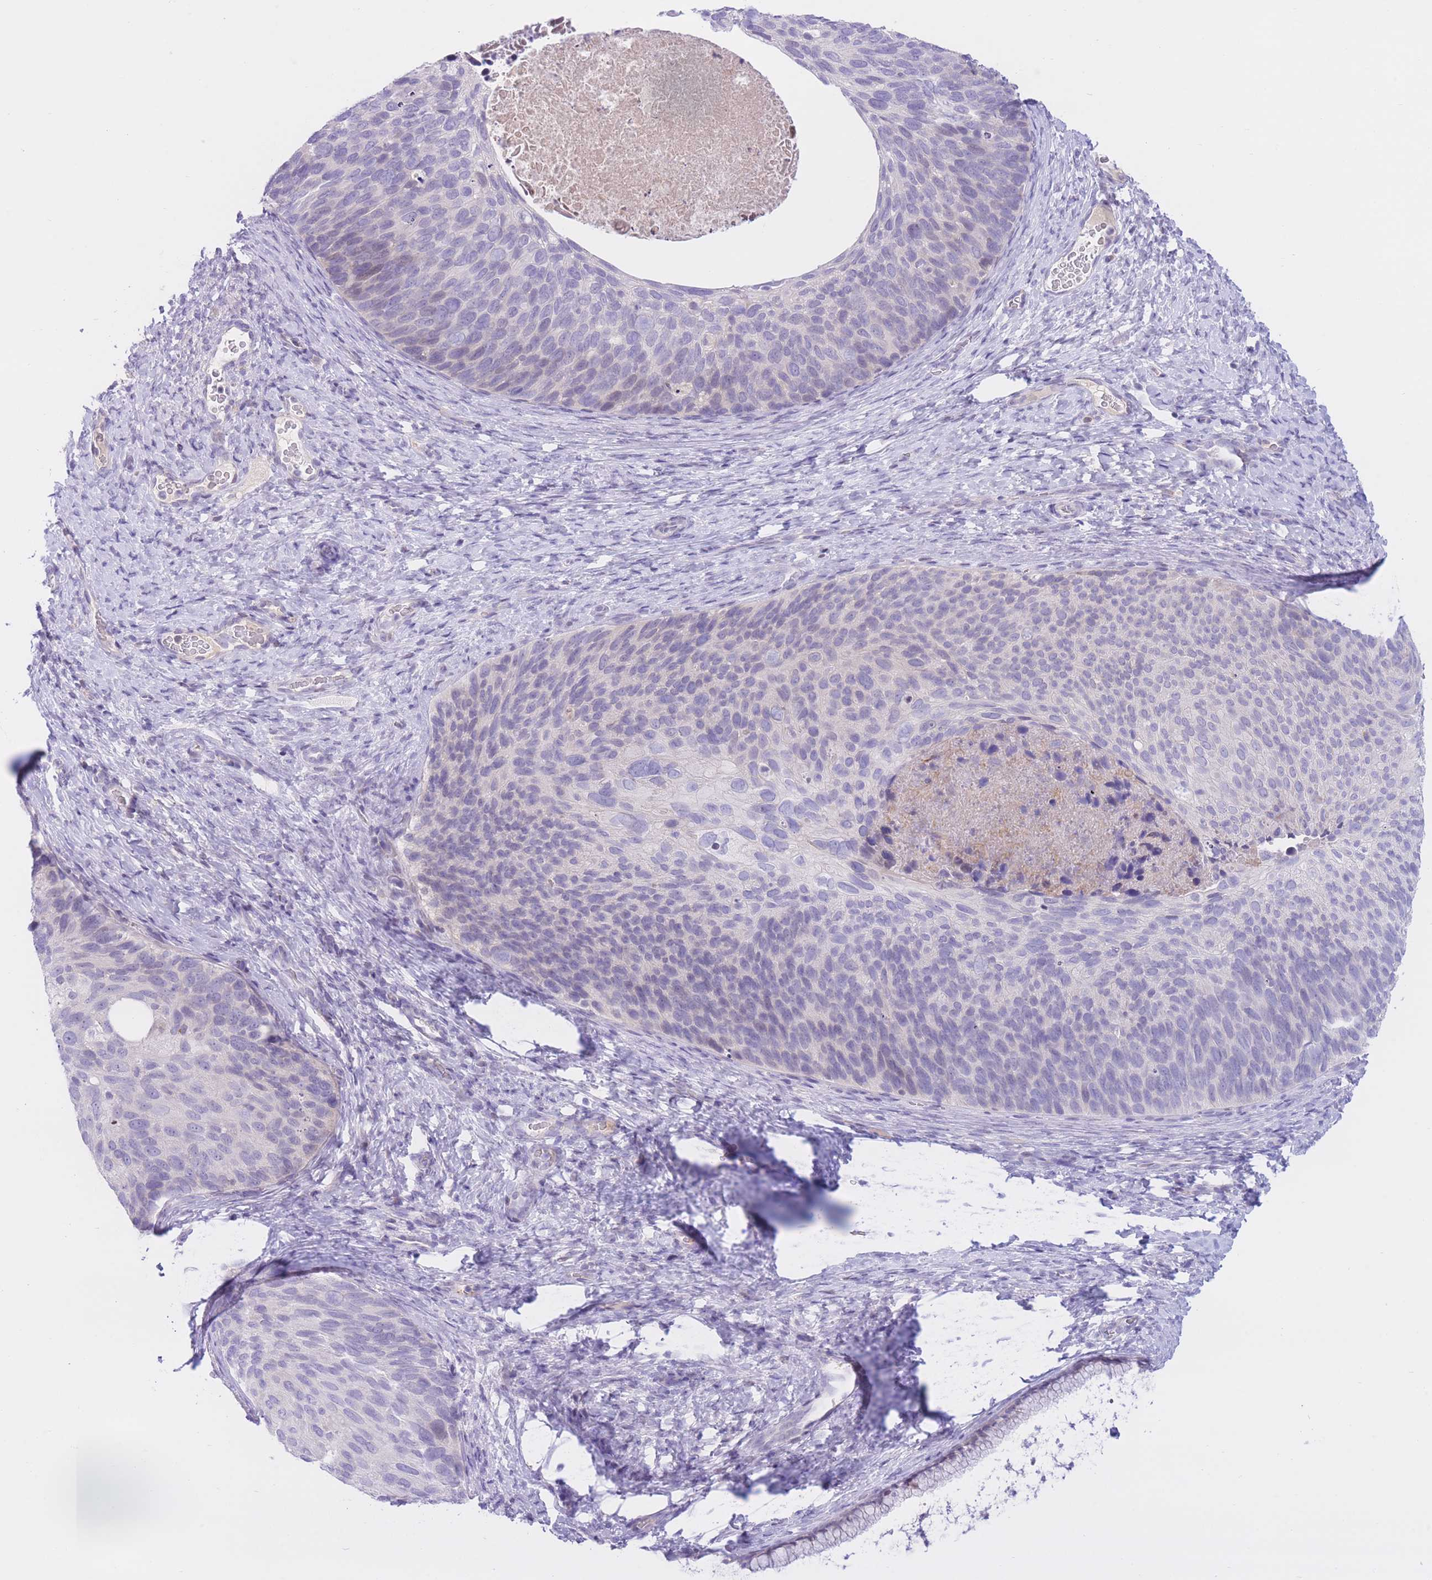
{"staining": {"intensity": "weak", "quantity": "<25%", "location": "nuclear"}, "tissue": "cervical cancer", "cell_type": "Tumor cells", "image_type": "cancer", "snomed": [{"axis": "morphology", "description": "Squamous cell carcinoma, NOS"}, {"axis": "topography", "description": "Cervix"}], "caption": "Micrograph shows no significant protein staining in tumor cells of cervical cancer (squamous cell carcinoma).", "gene": "RPL39L", "patient": {"sex": "female", "age": 80}}